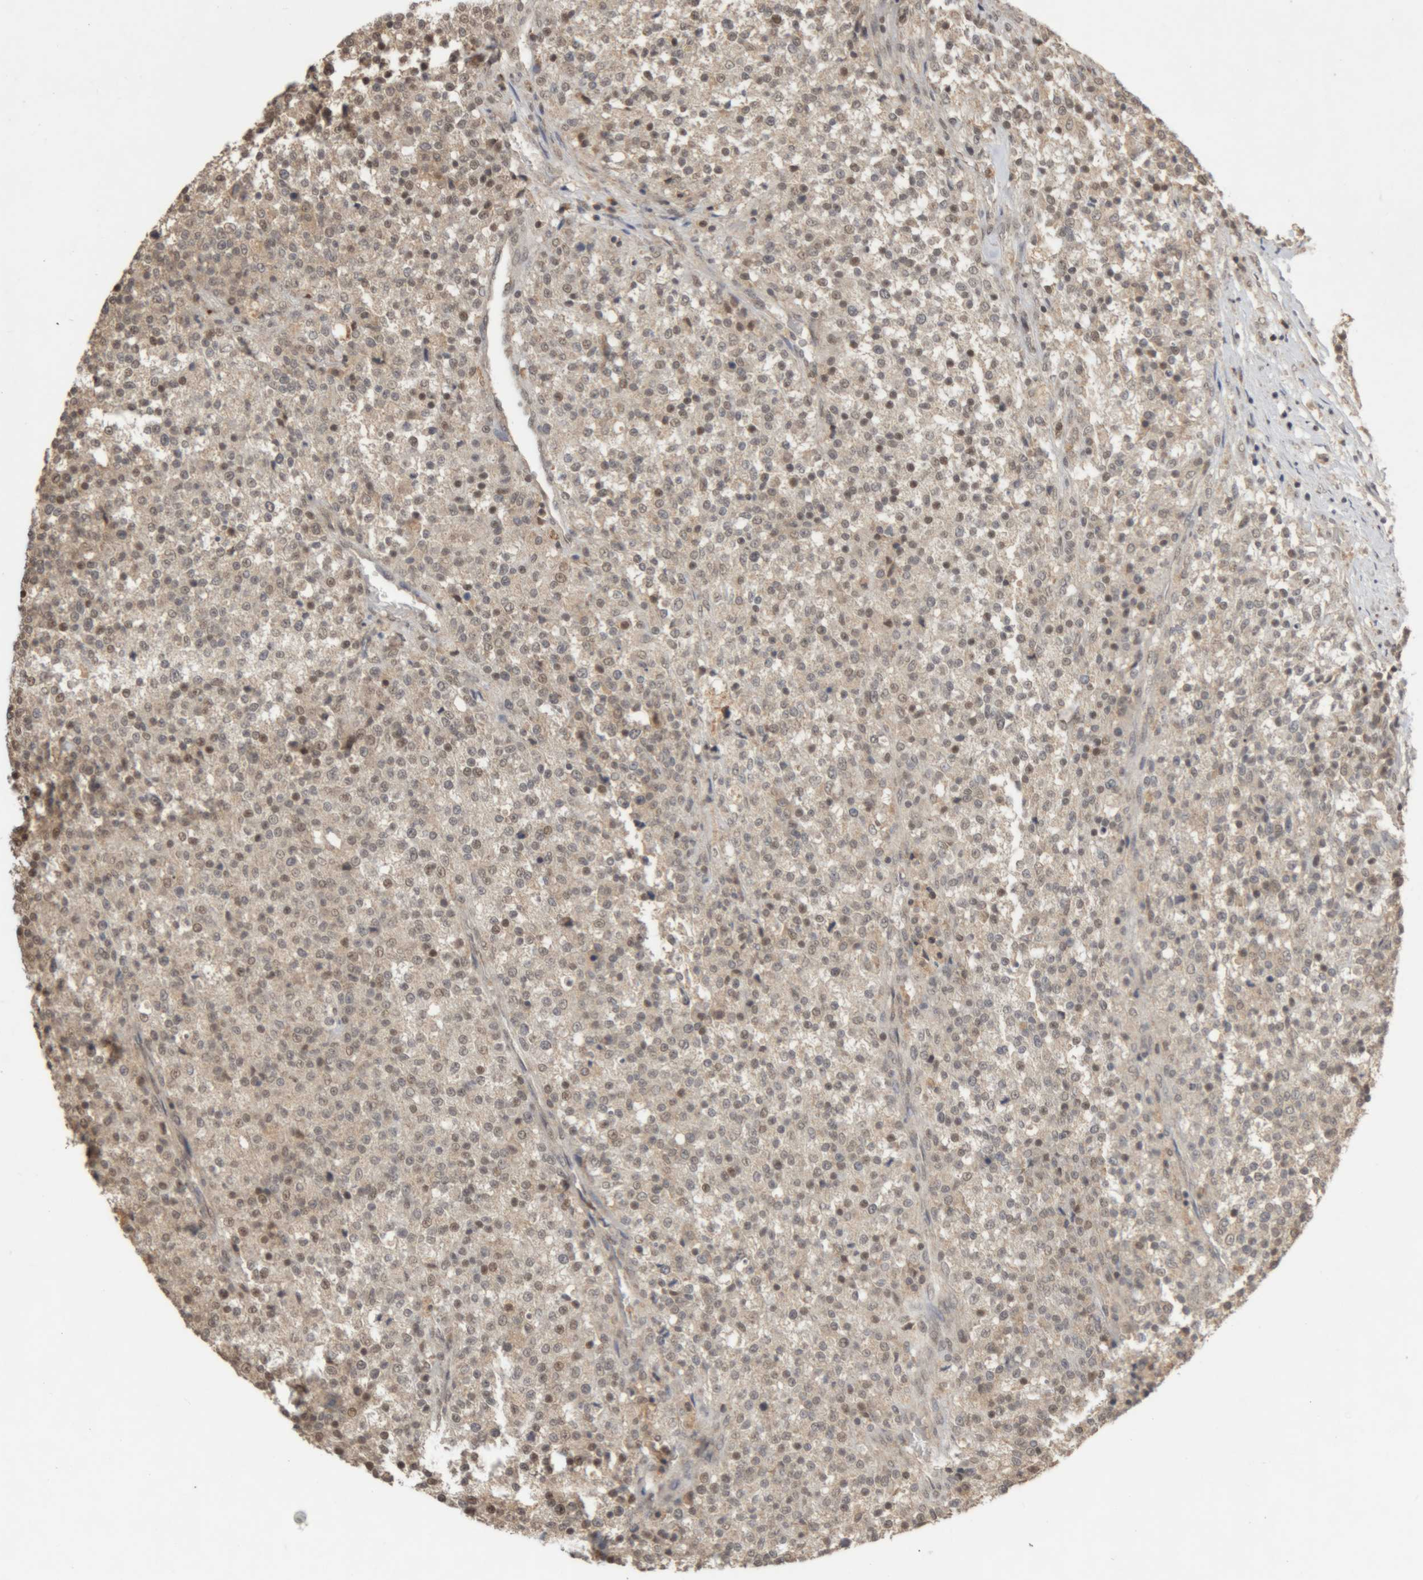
{"staining": {"intensity": "weak", "quantity": "25%-75%", "location": "cytoplasmic/membranous,nuclear"}, "tissue": "testis cancer", "cell_type": "Tumor cells", "image_type": "cancer", "snomed": [{"axis": "morphology", "description": "Seminoma, NOS"}, {"axis": "topography", "description": "Testis"}], "caption": "Immunohistochemical staining of human testis seminoma reveals low levels of weak cytoplasmic/membranous and nuclear staining in approximately 25%-75% of tumor cells.", "gene": "KEAP1", "patient": {"sex": "male", "age": 59}}